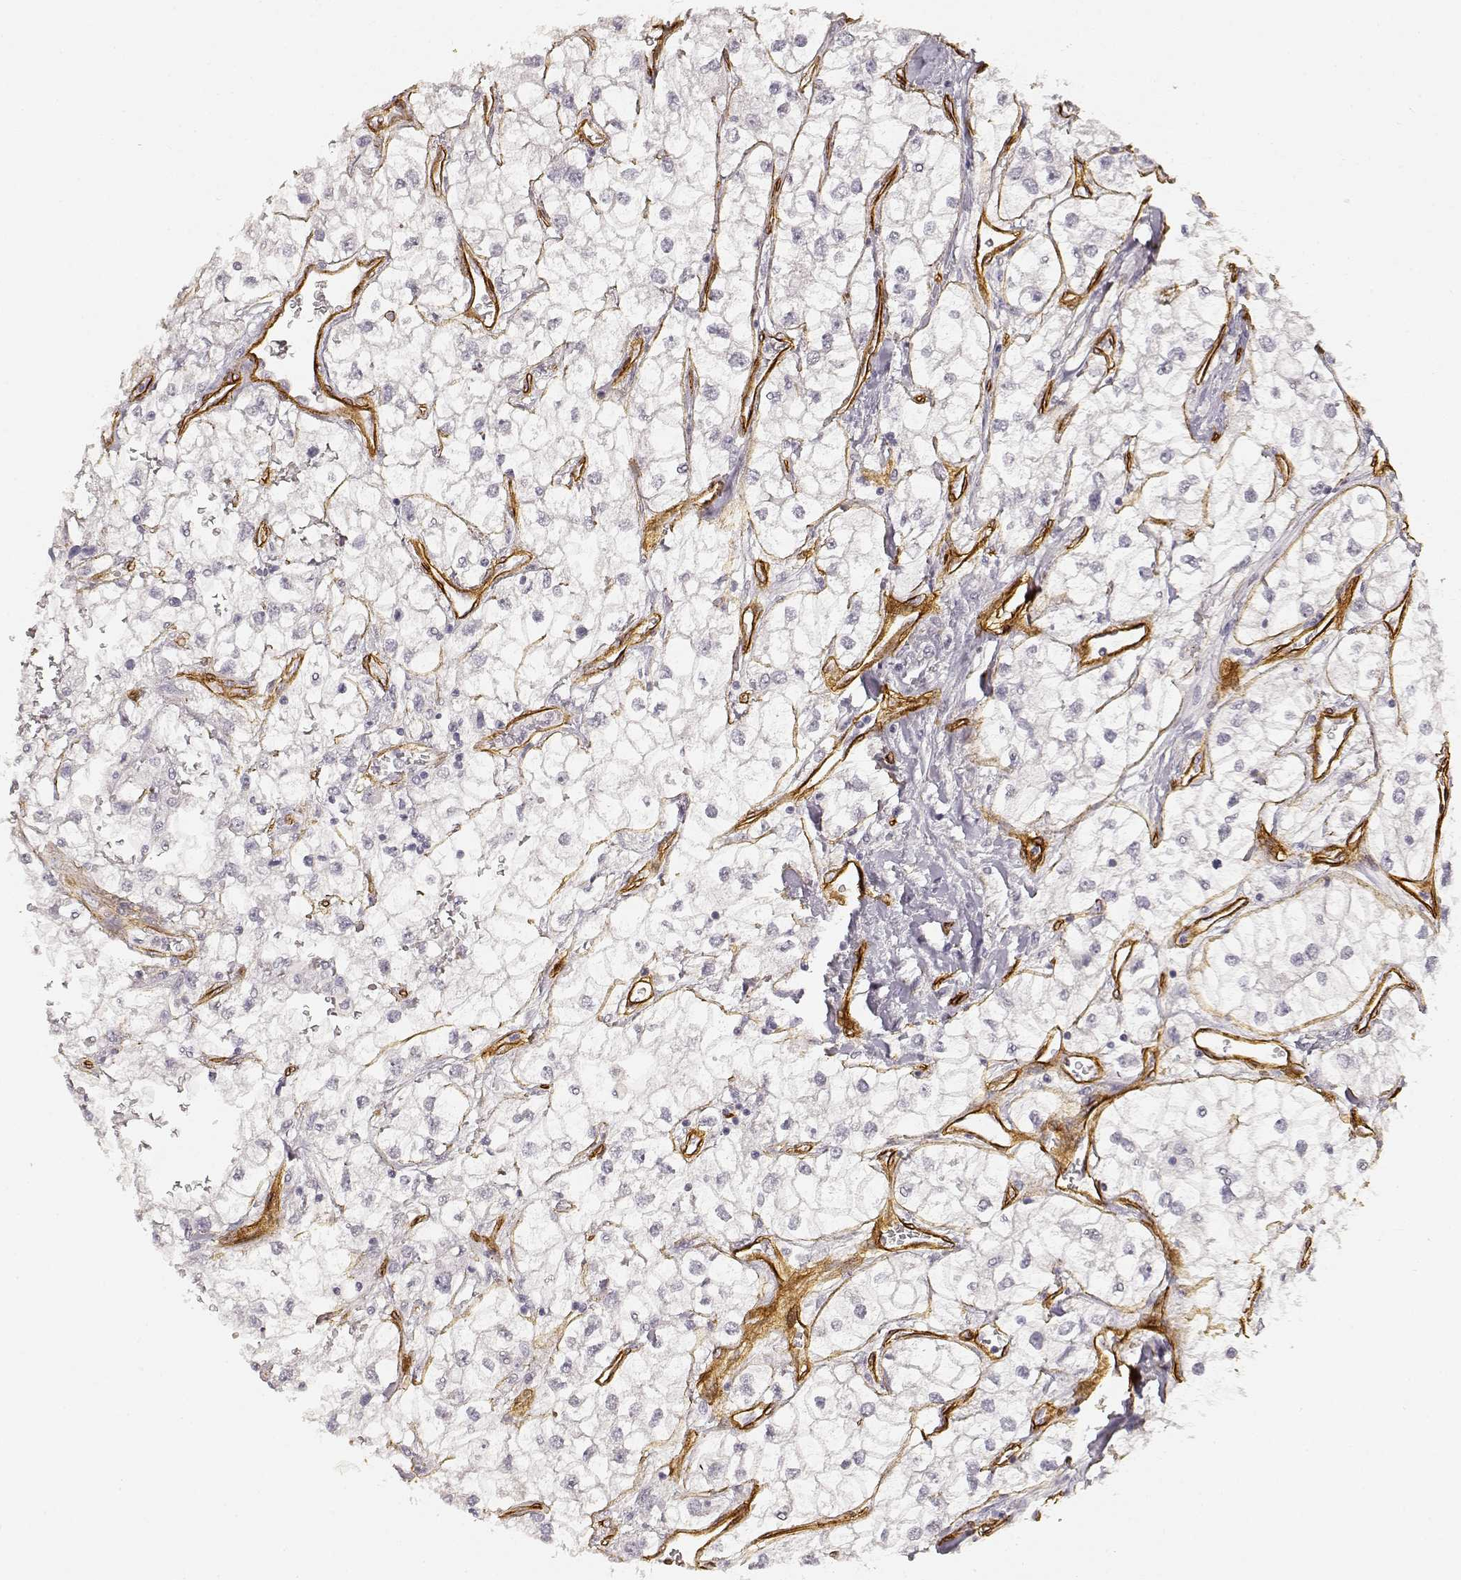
{"staining": {"intensity": "negative", "quantity": "none", "location": "none"}, "tissue": "renal cancer", "cell_type": "Tumor cells", "image_type": "cancer", "snomed": [{"axis": "morphology", "description": "Adenocarcinoma, NOS"}, {"axis": "topography", "description": "Kidney"}], "caption": "The IHC histopathology image has no significant positivity in tumor cells of renal cancer (adenocarcinoma) tissue.", "gene": "LAMA4", "patient": {"sex": "male", "age": 59}}